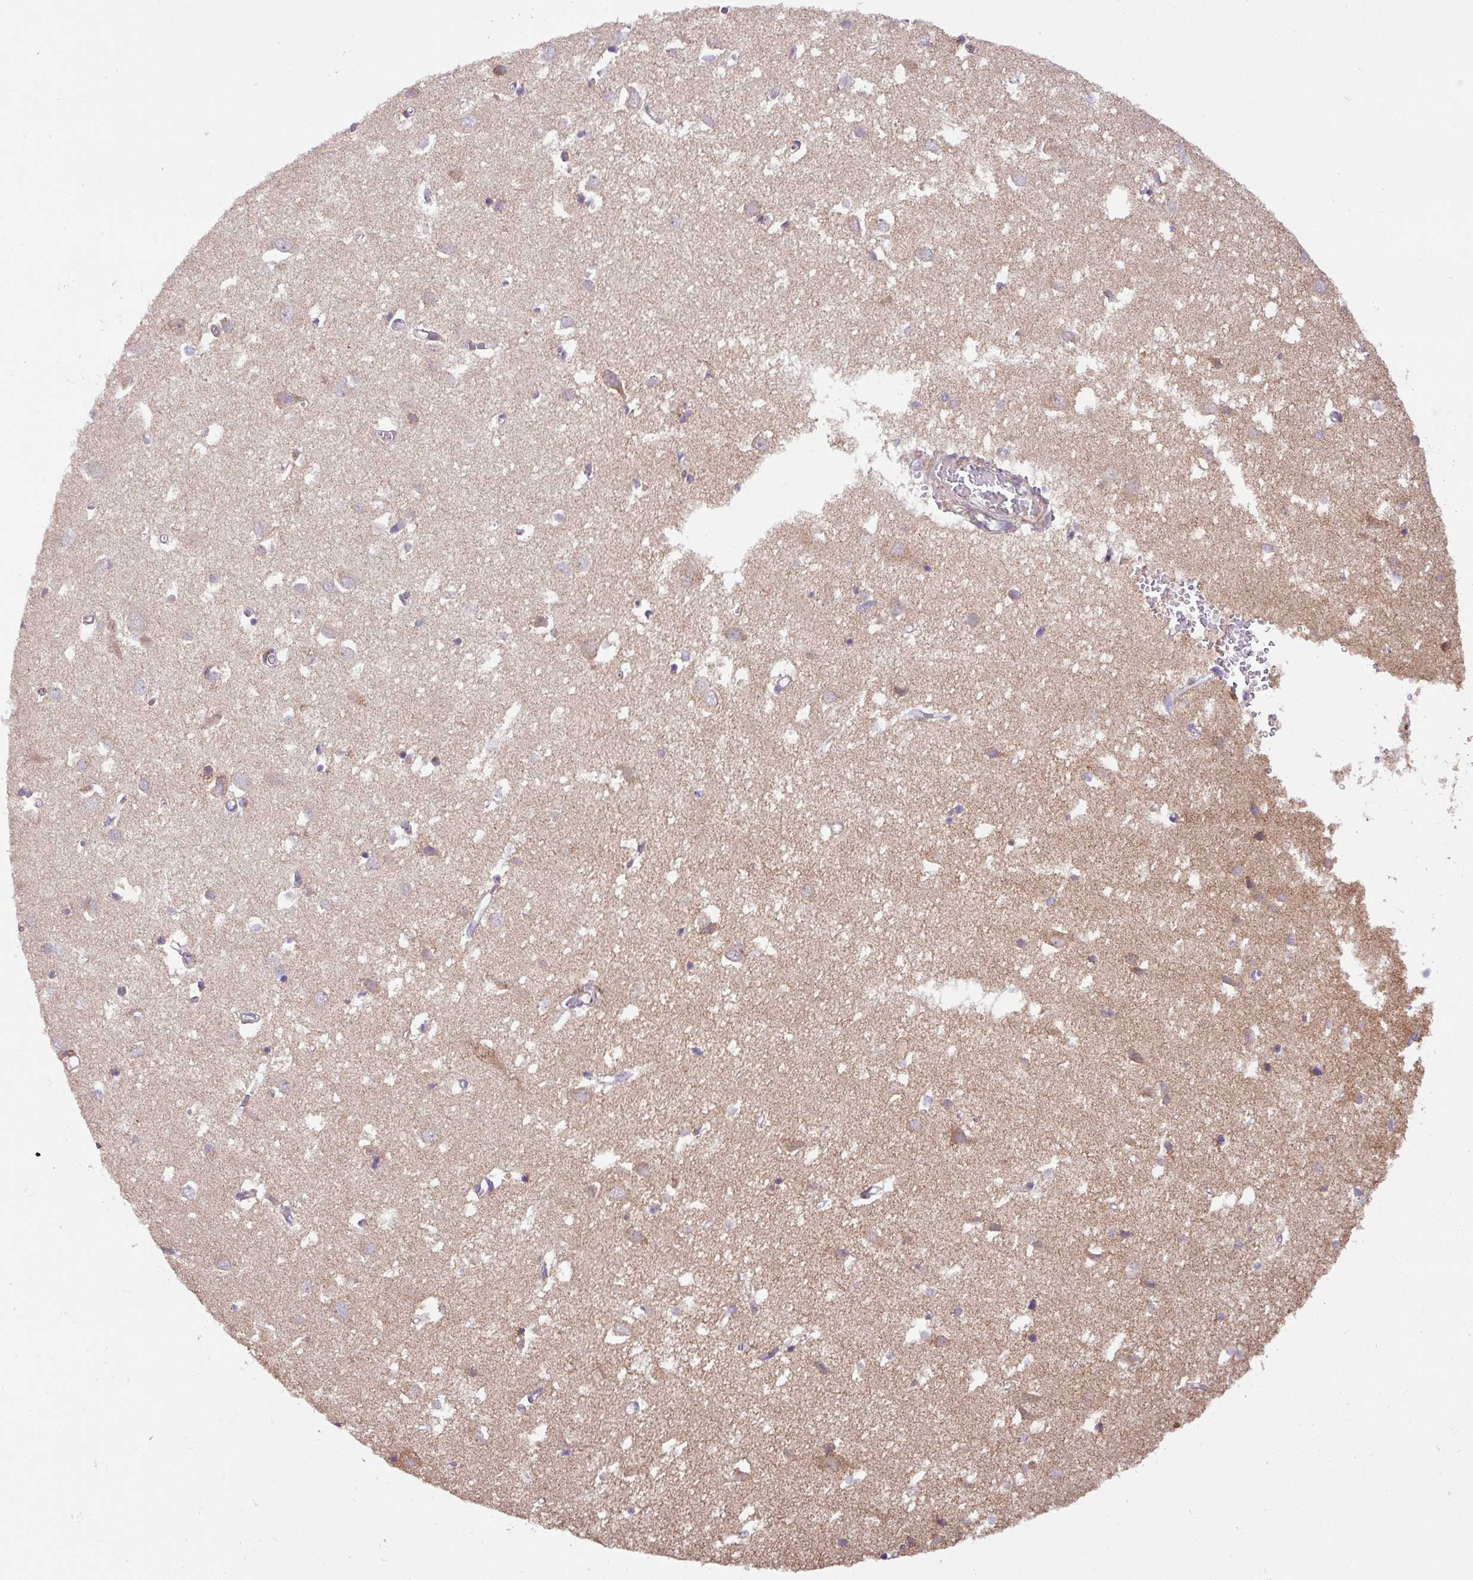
{"staining": {"intensity": "negative", "quantity": "none", "location": "none"}, "tissue": "cerebral cortex", "cell_type": "Endothelial cells", "image_type": "normal", "snomed": [{"axis": "morphology", "description": "Normal tissue, NOS"}, {"axis": "topography", "description": "Cerebral cortex"}], "caption": "Immunohistochemical staining of benign cerebral cortex demonstrates no significant expression in endothelial cells.", "gene": "ENSG00000269547", "patient": {"sex": "male", "age": 70}}